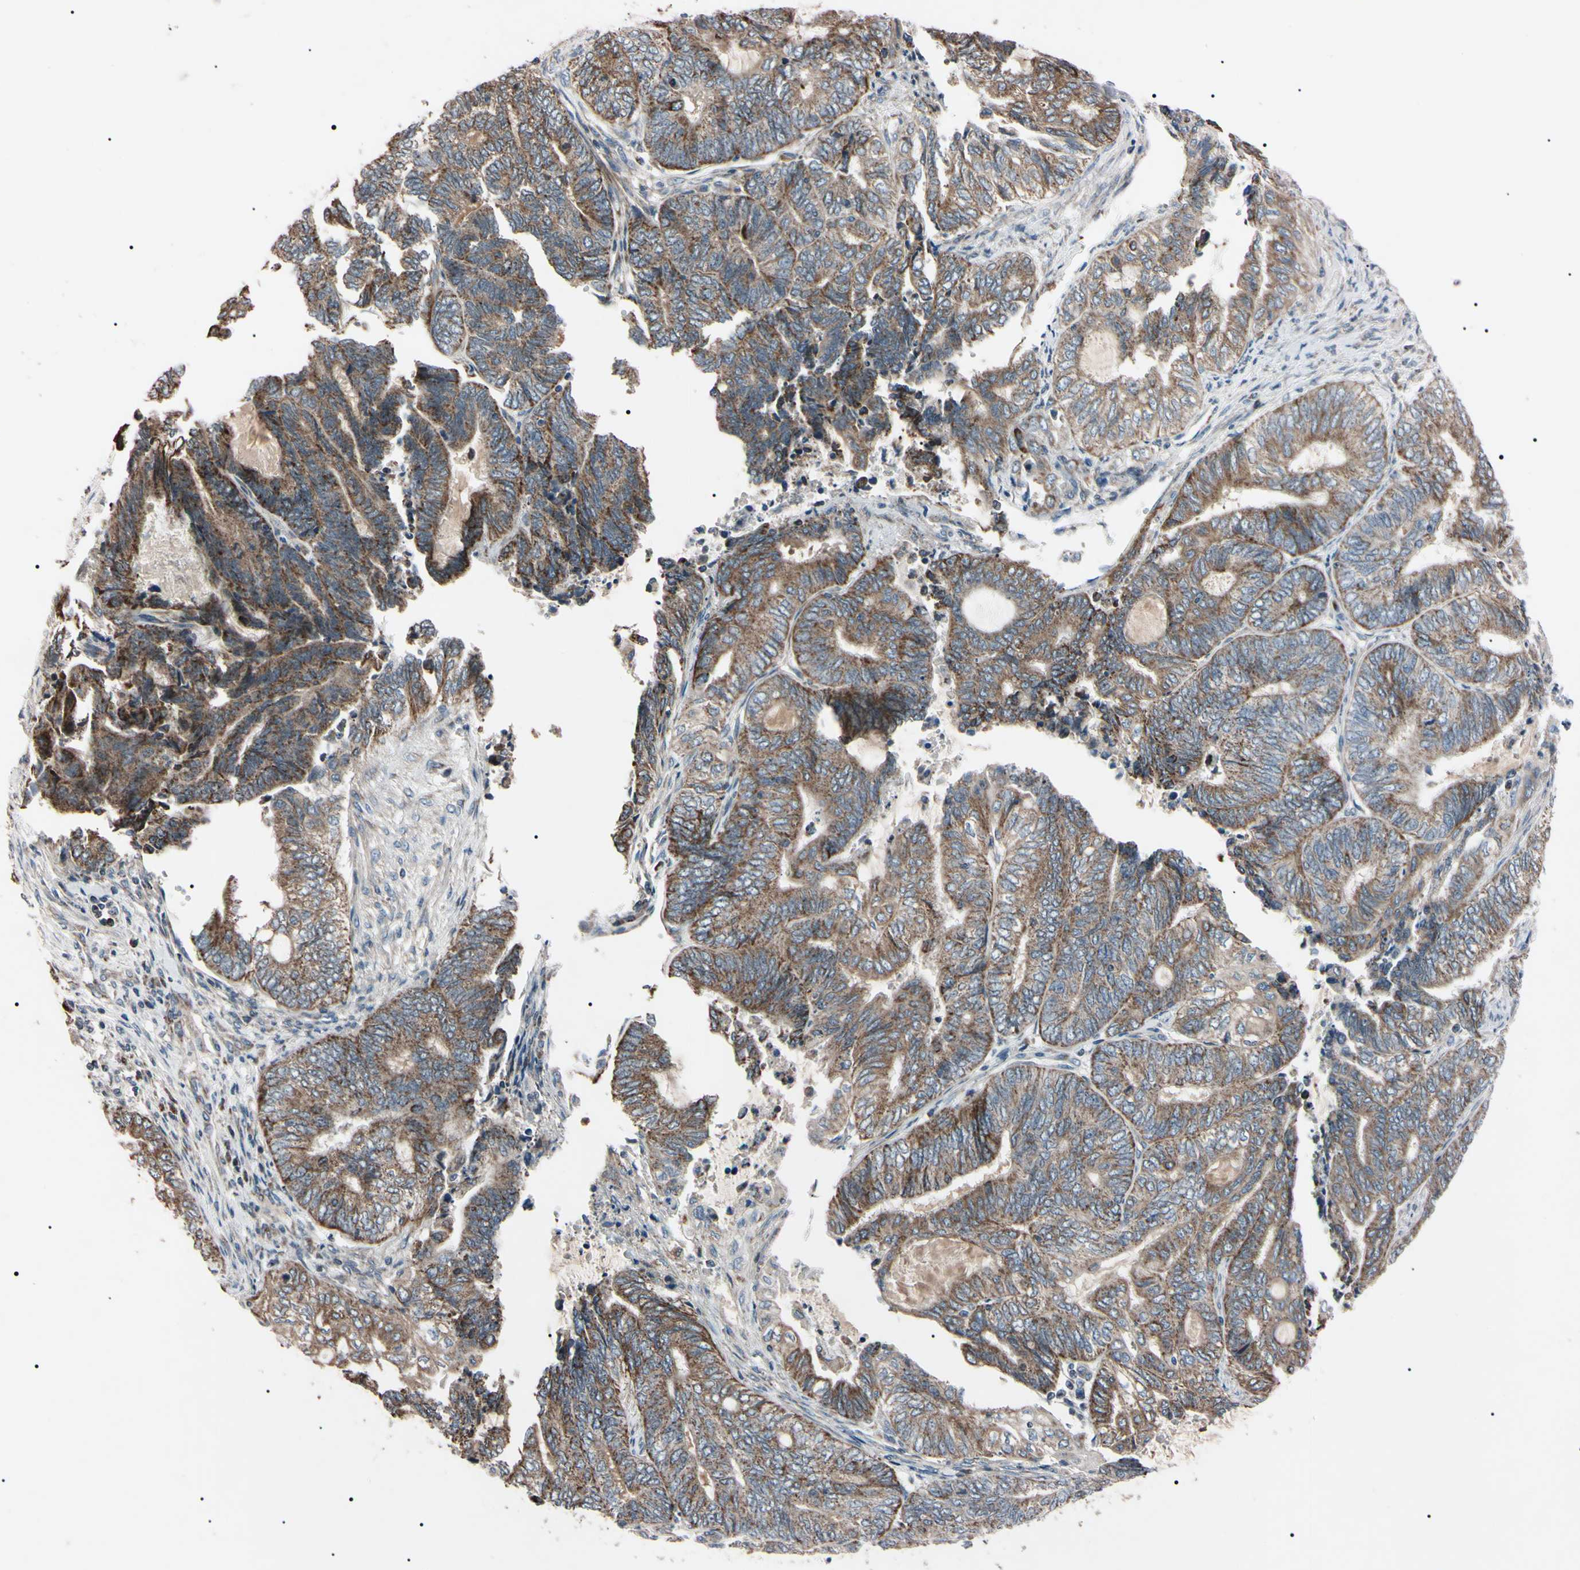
{"staining": {"intensity": "weak", "quantity": ">75%", "location": "cytoplasmic/membranous"}, "tissue": "endometrial cancer", "cell_type": "Tumor cells", "image_type": "cancer", "snomed": [{"axis": "morphology", "description": "Adenocarcinoma, NOS"}, {"axis": "topography", "description": "Uterus"}, {"axis": "topography", "description": "Endometrium"}], "caption": "This histopathology image shows immunohistochemistry staining of endometrial adenocarcinoma, with low weak cytoplasmic/membranous positivity in approximately >75% of tumor cells.", "gene": "TNFRSF1A", "patient": {"sex": "female", "age": 70}}